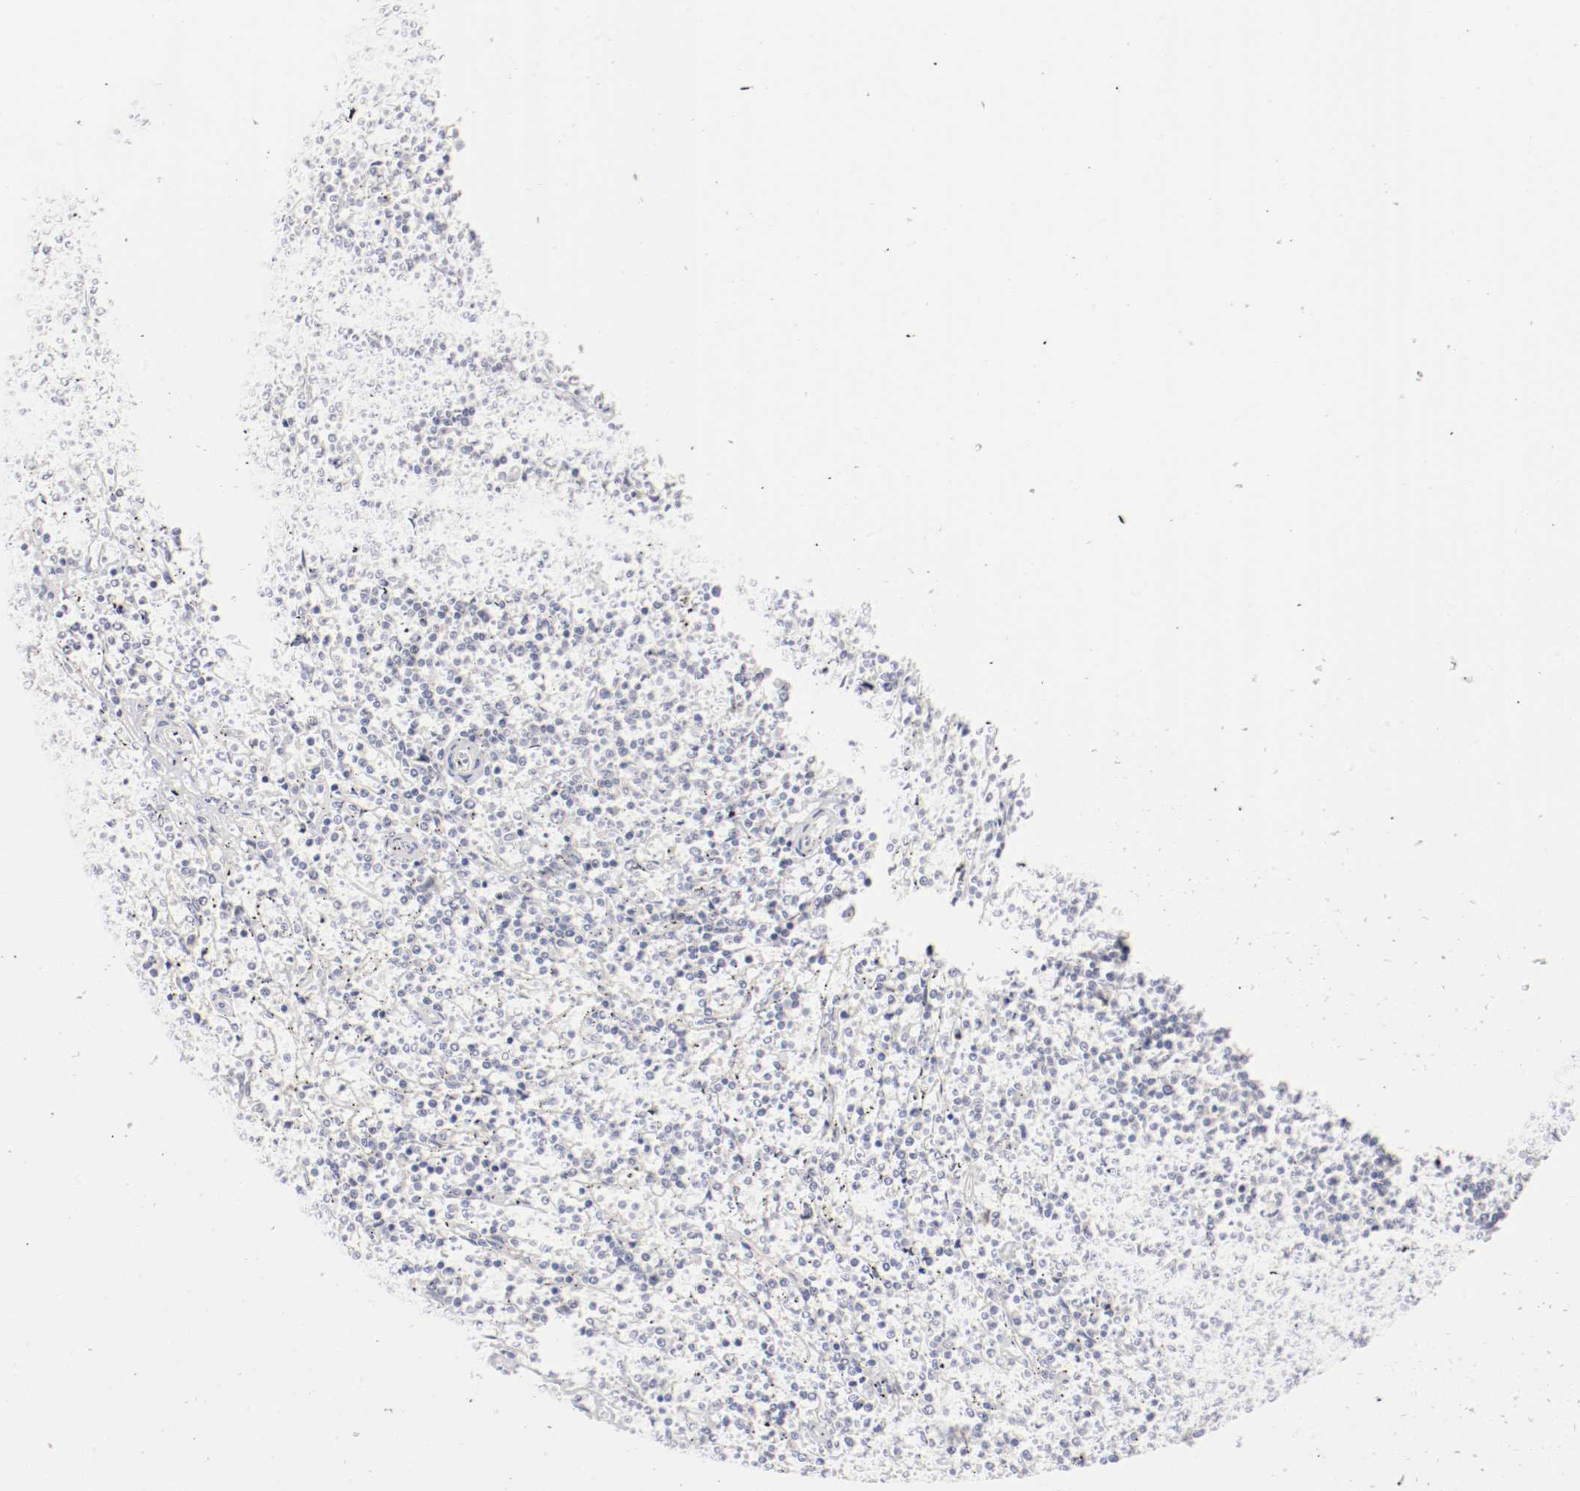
{"staining": {"intensity": "negative", "quantity": "none", "location": "none"}, "tissue": "lymphoma", "cell_type": "Tumor cells", "image_type": "cancer", "snomed": [{"axis": "morphology", "description": "Malignant lymphoma, non-Hodgkin's type, Low grade"}, {"axis": "topography", "description": "Spleen"}], "caption": "DAB immunohistochemical staining of human low-grade malignant lymphoma, non-Hodgkin's type exhibits no significant expression in tumor cells.", "gene": "DNAL4", "patient": {"sex": "female", "age": 50}}